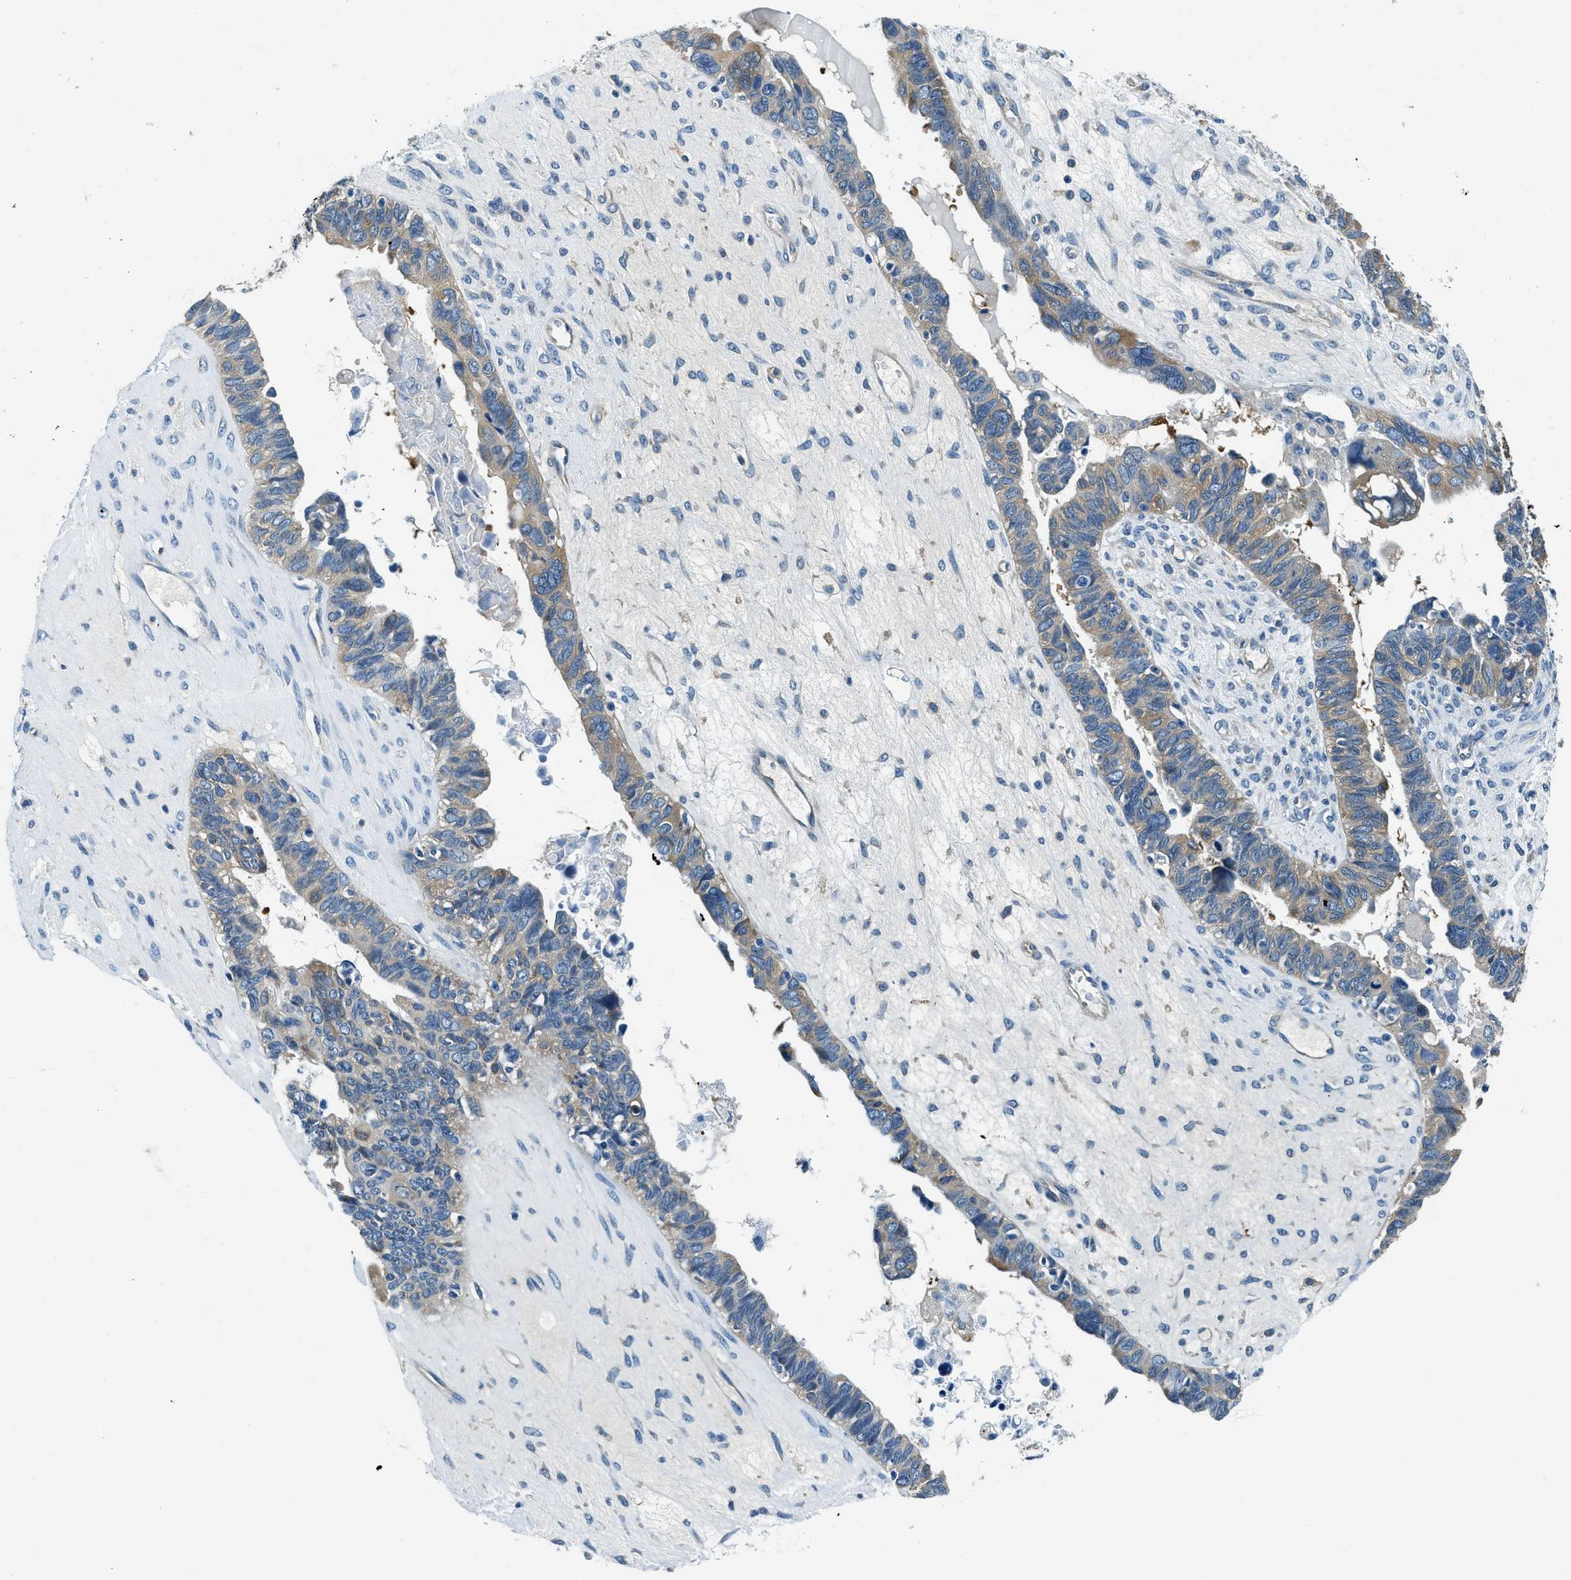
{"staining": {"intensity": "moderate", "quantity": ">75%", "location": "cytoplasmic/membranous"}, "tissue": "ovarian cancer", "cell_type": "Tumor cells", "image_type": "cancer", "snomed": [{"axis": "morphology", "description": "Cystadenocarcinoma, serous, NOS"}, {"axis": "topography", "description": "Ovary"}], "caption": "The histopathology image demonstrates staining of ovarian serous cystadenocarcinoma, revealing moderate cytoplasmic/membranous protein positivity (brown color) within tumor cells.", "gene": "TWF1", "patient": {"sex": "female", "age": 79}}